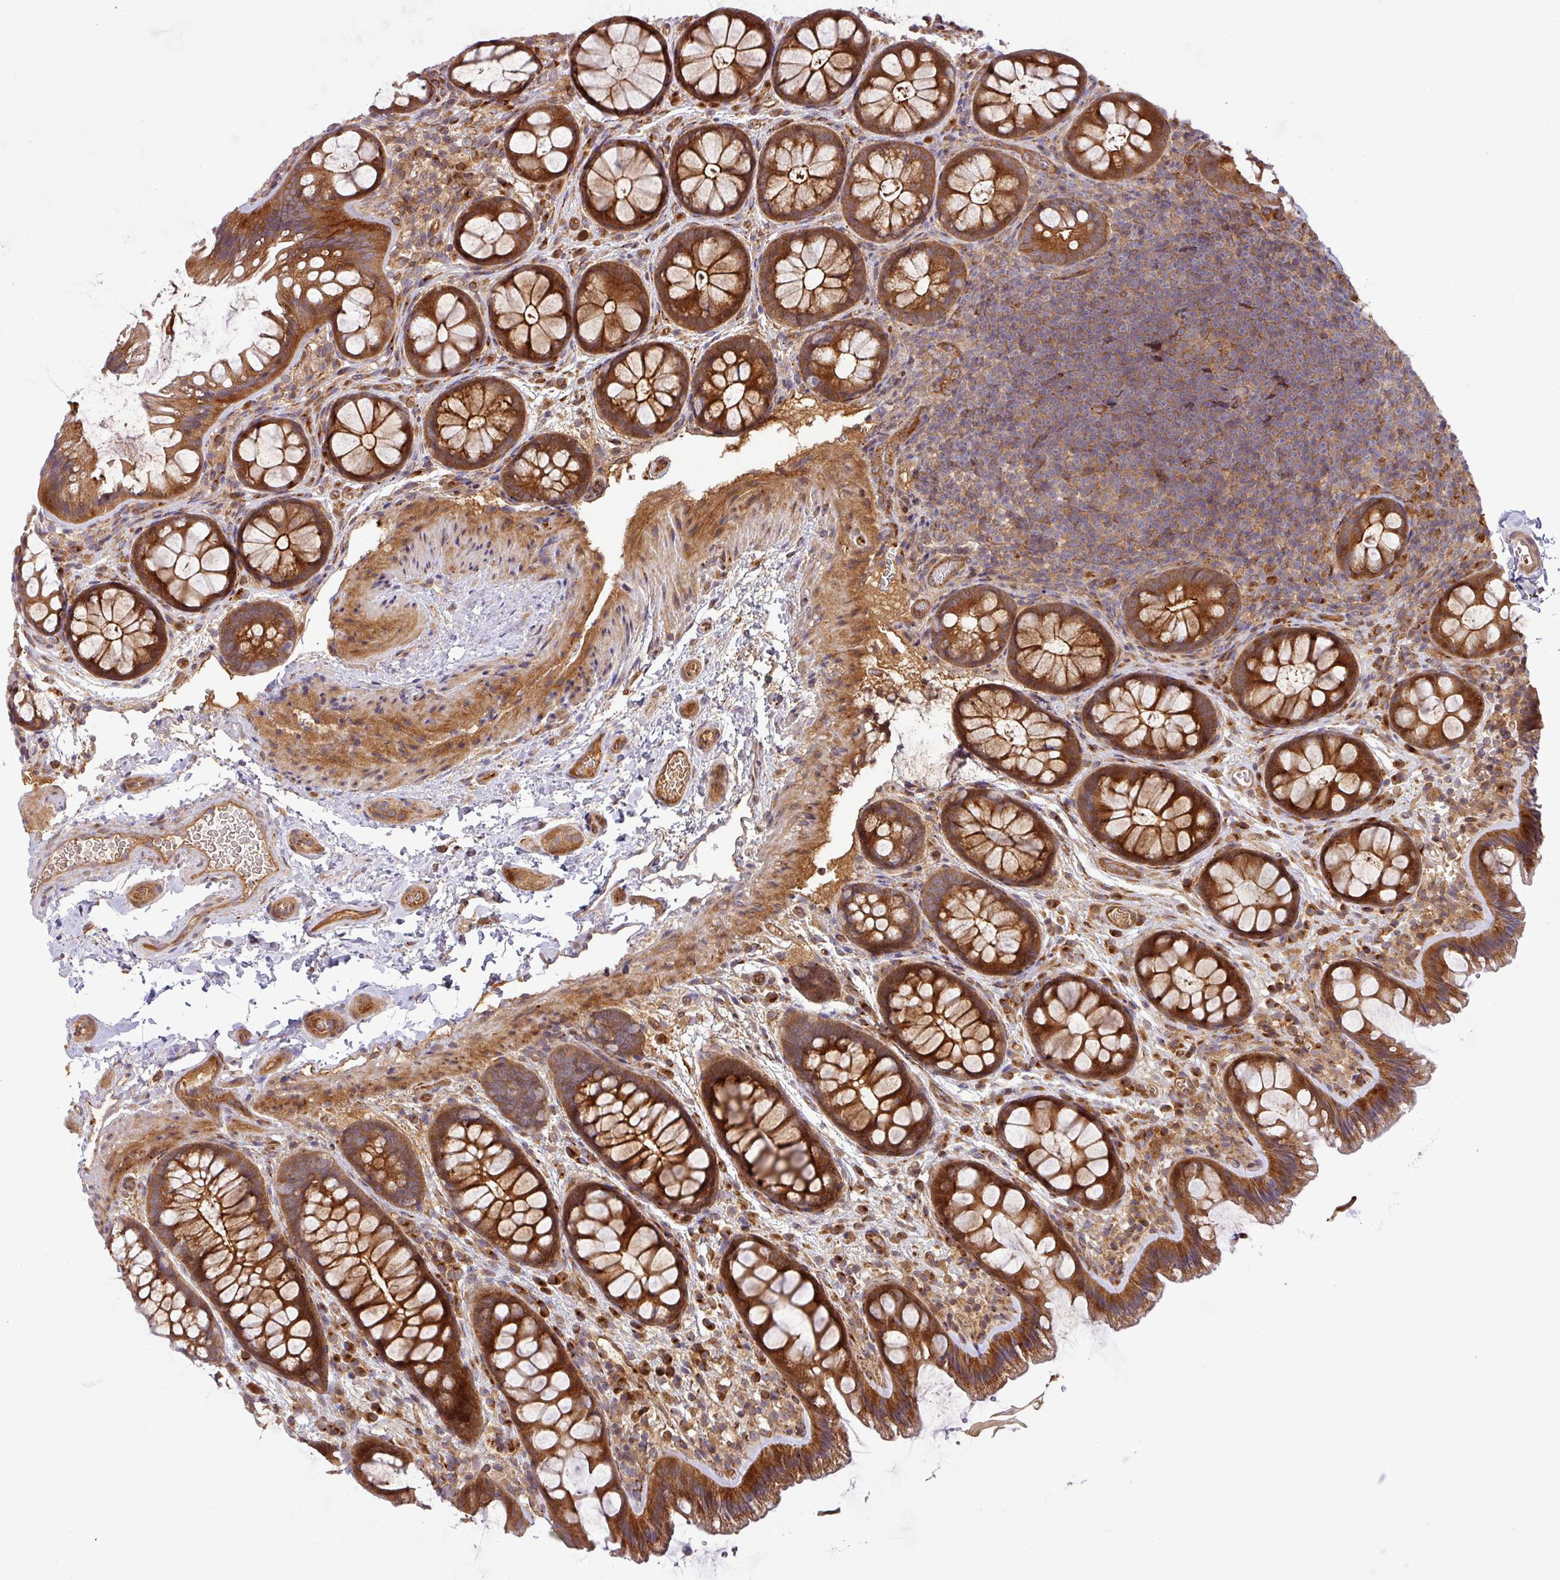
{"staining": {"intensity": "moderate", "quantity": ">75%", "location": "cytoplasmic/membranous"}, "tissue": "colon", "cell_type": "Endothelial cells", "image_type": "normal", "snomed": [{"axis": "morphology", "description": "Normal tissue, NOS"}, {"axis": "topography", "description": "Colon"}], "caption": "A medium amount of moderate cytoplasmic/membranous staining is appreciated in approximately >75% of endothelial cells in benign colon.", "gene": "ART1", "patient": {"sex": "male", "age": 46}}